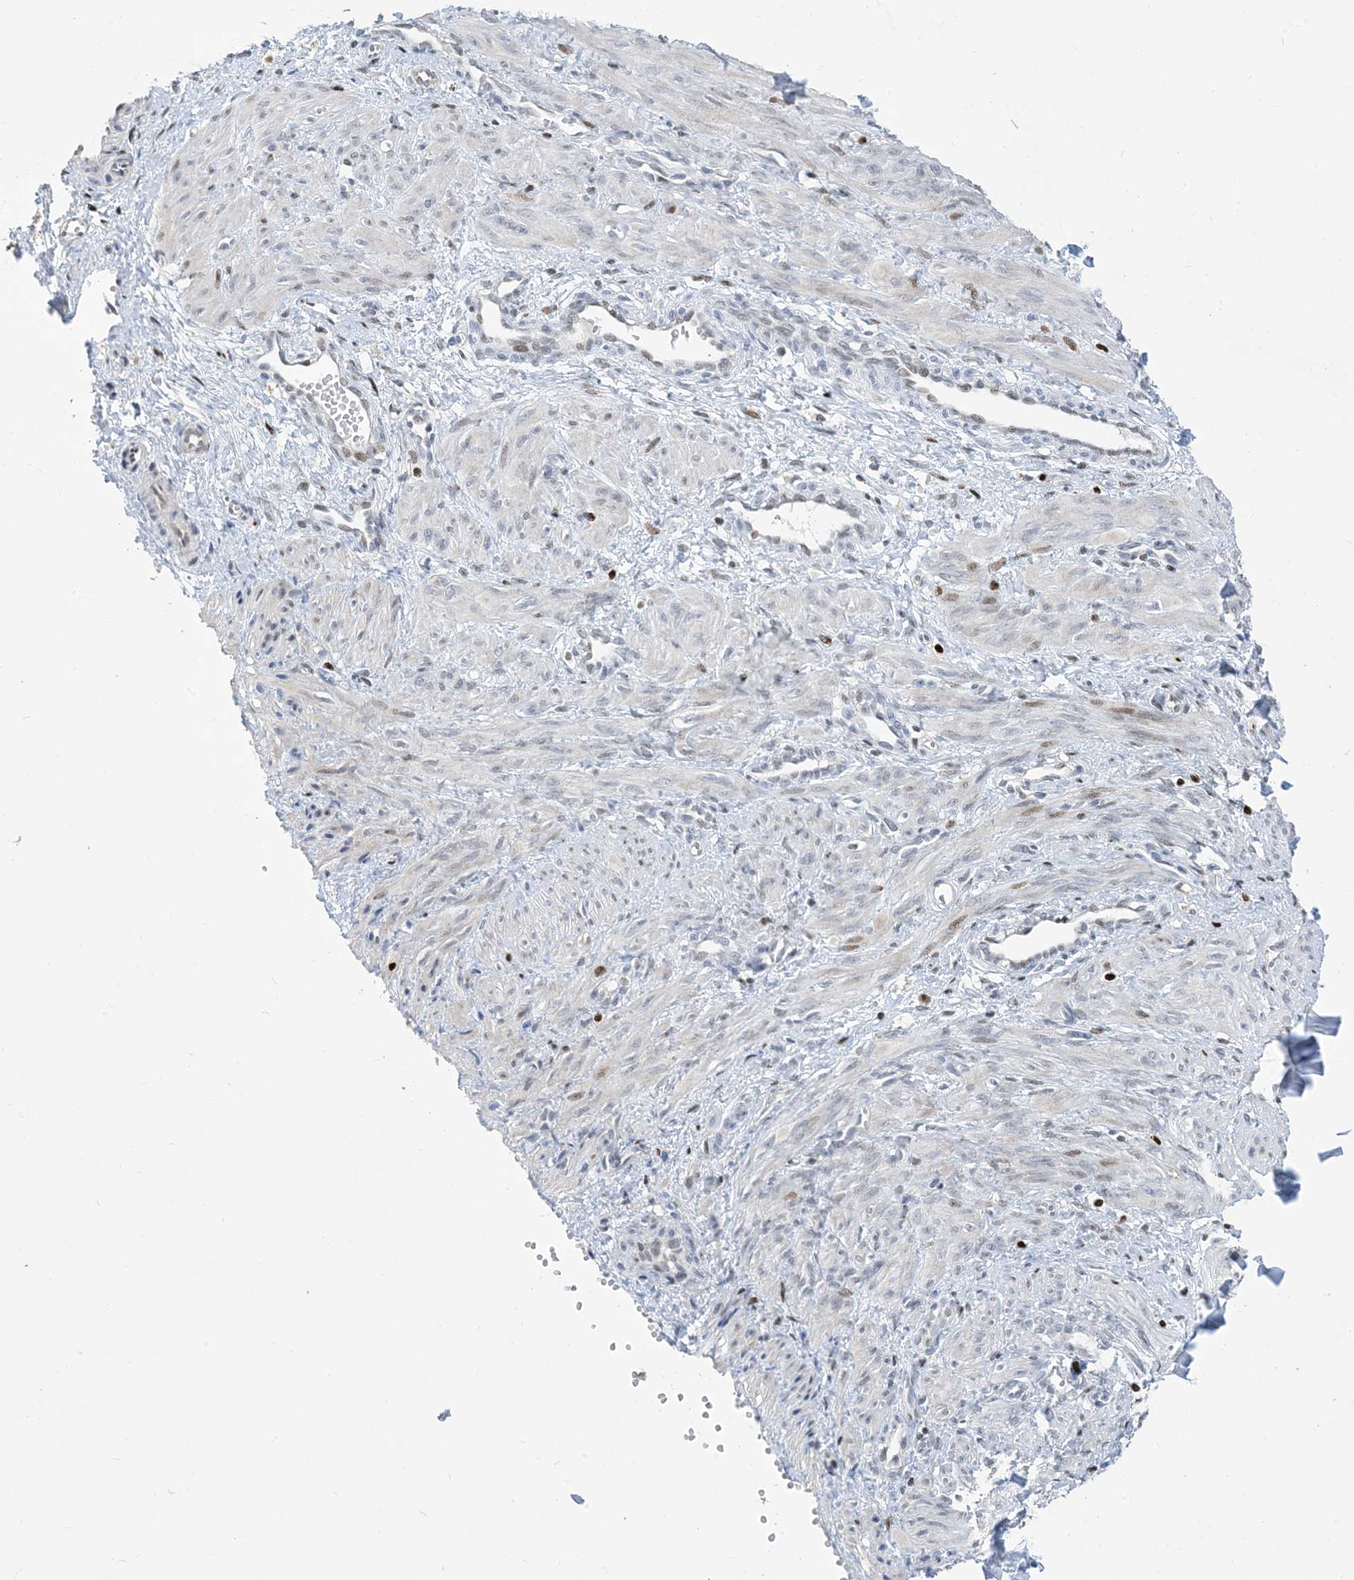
{"staining": {"intensity": "moderate", "quantity": "<25%", "location": "nuclear"}, "tissue": "smooth muscle", "cell_type": "Smooth muscle cells", "image_type": "normal", "snomed": [{"axis": "morphology", "description": "Normal tissue, NOS"}, {"axis": "topography", "description": "Endometrium"}], "caption": "High-power microscopy captured an IHC histopathology image of benign smooth muscle, revealing moderate nuclear positivity in about <25% of smooth muscle cells.", "gene": "SLC25A53", "patient": {"sex": "female", "age": 33}}